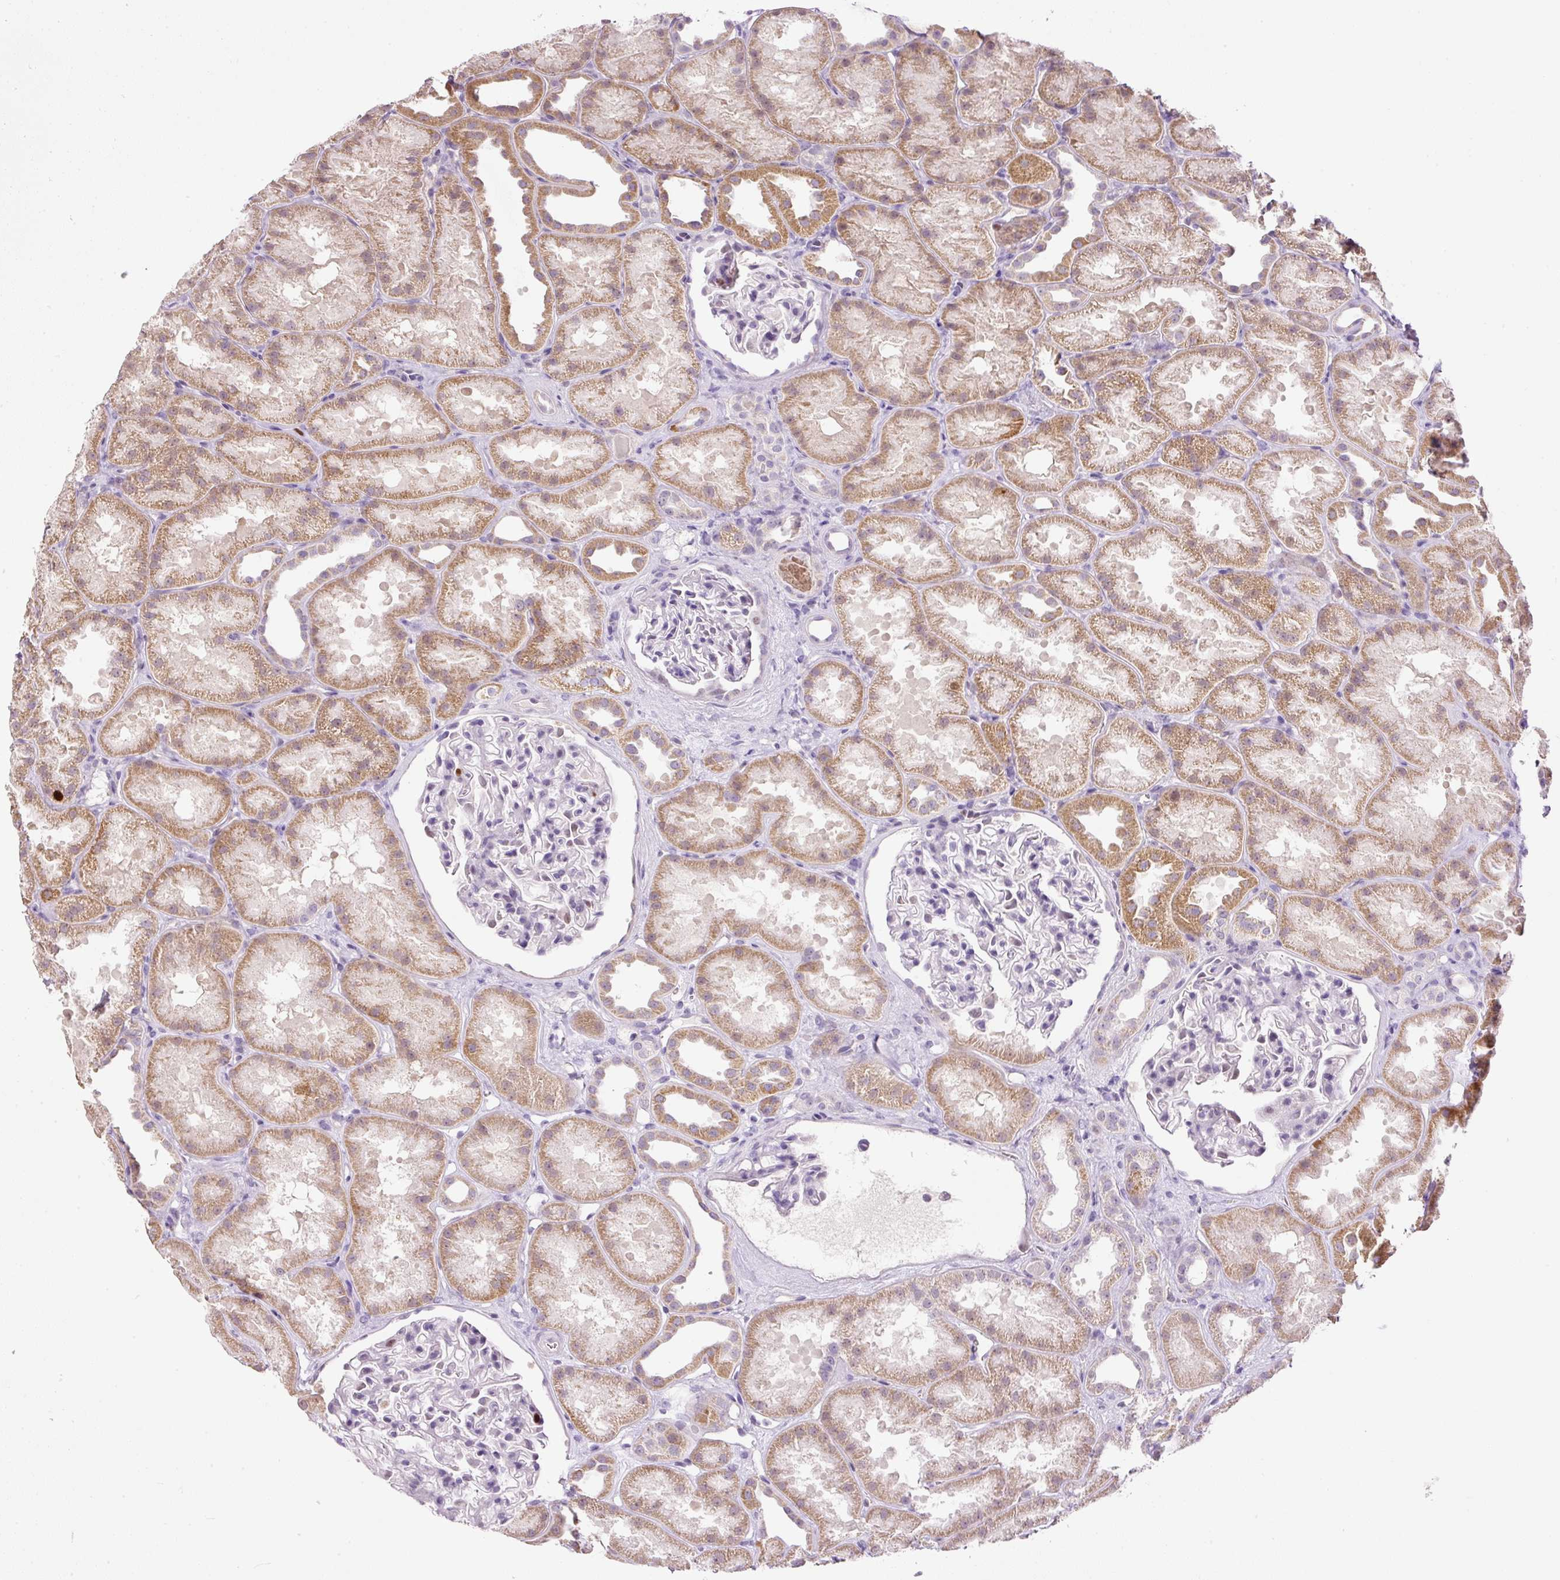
{"staining": {"intensity": "weak", "quantity": "<25%", "location": "nuclear"}, "tissue": "kidney", "cell_type": "Cells in glomeruli", "image_type": "normal", "snomed": [{"axis": "morphology", "description": "Normal tissue, NOS"}, {"axis": "topography", "description": "Kidney"}], "caption": "Photomicrograph shows no significant protein staining in cells in glomeruli of benign kidney.", "gene": "KPNA2", "patient": {"sex": "male", "age": 61}}